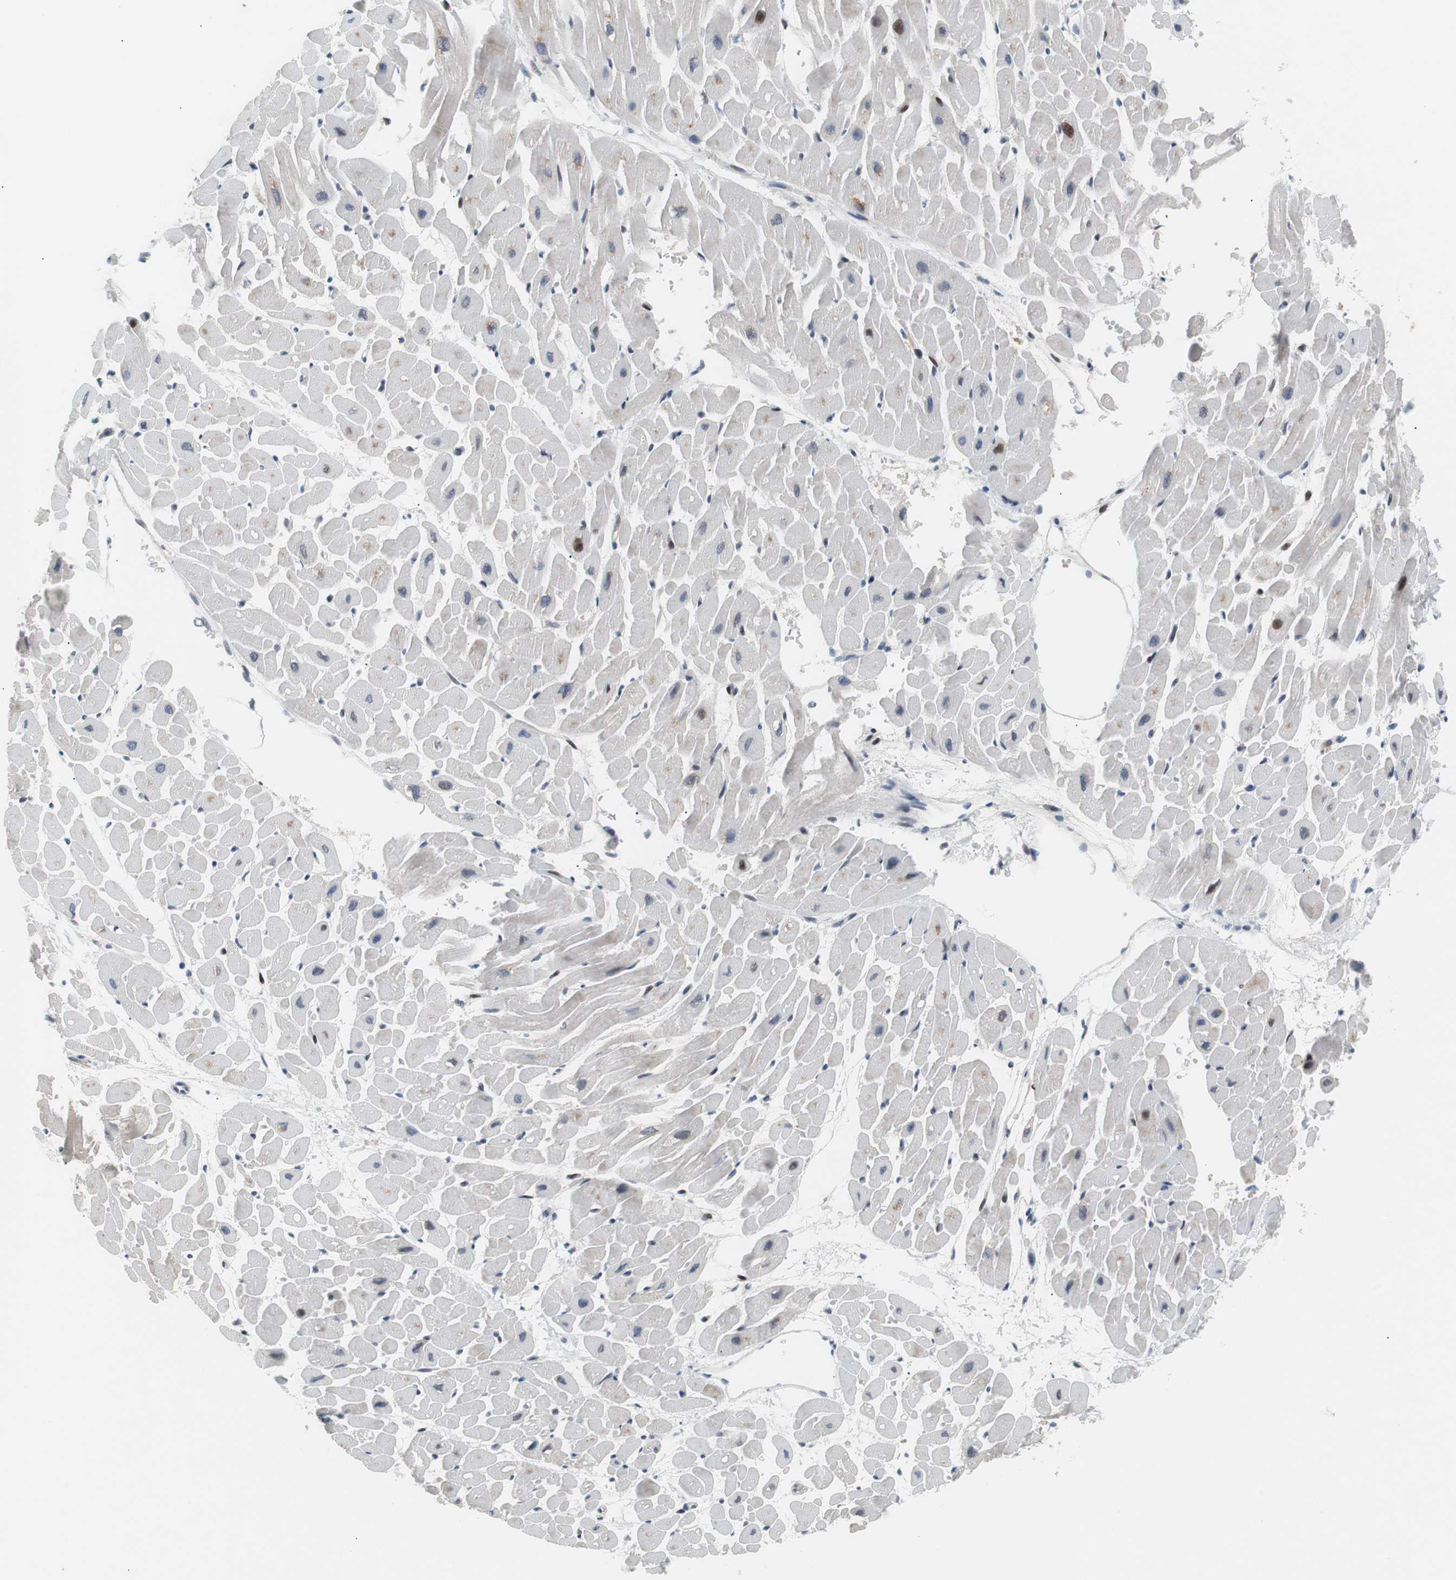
{"staining": {"intensity": "weak", "quantity": "<25%", "location": "cytoplasmic/membranous"}, "tissue": "heart muscle", "cell_type": "Cardiomyocytes", "image_type": "normal", "snomed": [{"axis": "morphology", "description": "Normal tissue, NOS"}, {"axis": "topography", "description": "Heart"}], "caption": "This is an IHC photomicrograph of unremarkable human heart muscle. There is no staining in cardiomyocytes.", "gene": "MAP2K4", "patient": {"sex": "male", "age": 45}}